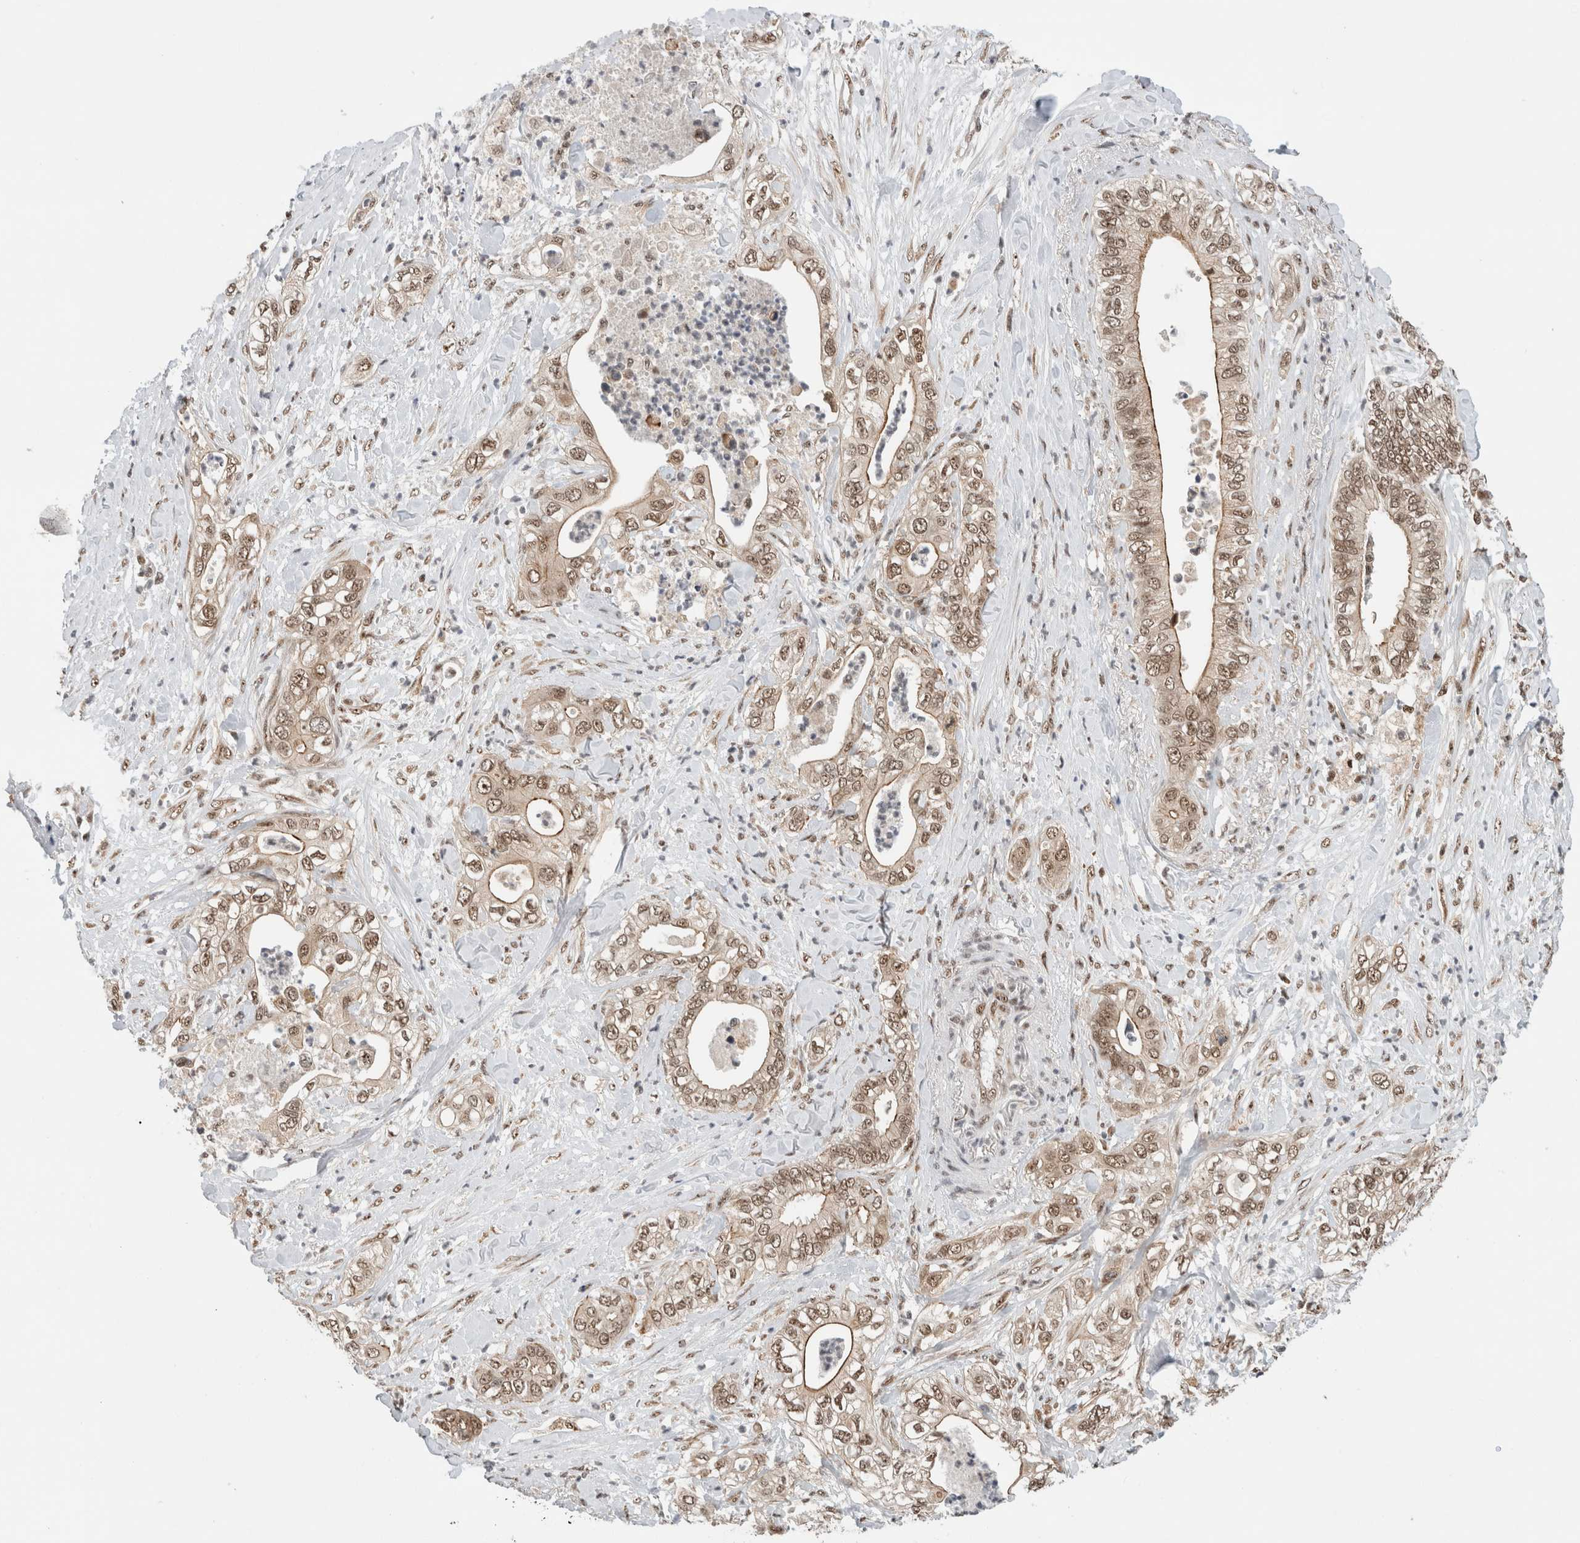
{"staining": {"intensity": "moderate", "quantity": ">75%", "location": "cytoplasmic/membranous,nuclear"}, "tissue": "pancreatic cancer", "cell_type": "Tumor cells", "image_type": "cancer", "snomed": [{"axis": "morphology", "description": "Adenocarcinoma, NOS"}, {"axis": "topography", "description": "Pancreas"}], "caption": "Moderate cytoplasmic/membranous and nuclear protein expression is seen in about >75% of tumor cells in pancreatic cancer.", "gene": "NCAPG2", "patient": {"sex": "female", "age": 78}}